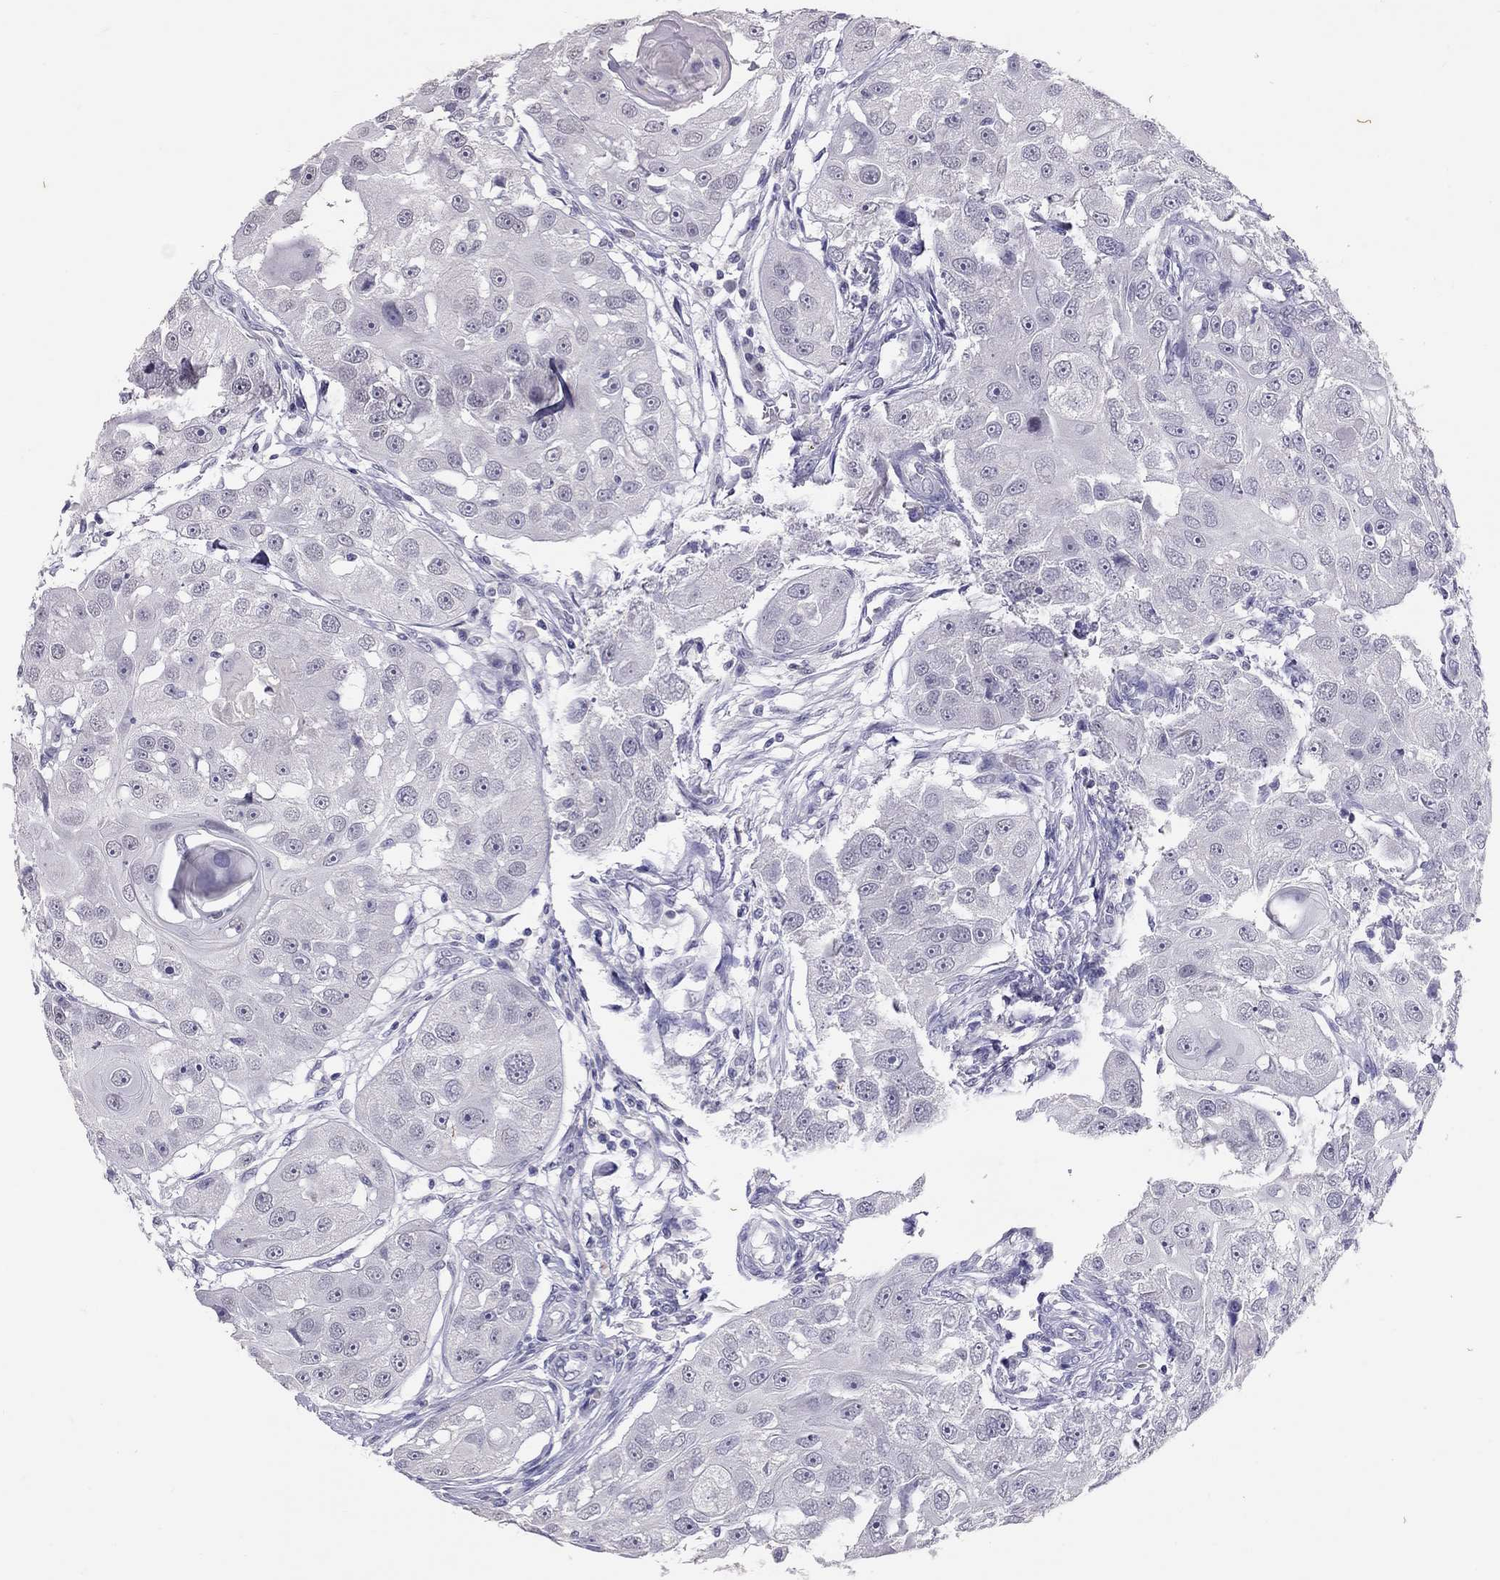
{"staining": {"intensity": "negative", "quantity": "none", "location": "none"}, "tissue": "head and neck cancer", "cell_type": "Tumor cells", "image_type": "cancer", "snomed": [{"axis": "morphology", "description": "Squamous cell carcinoma, NOS"}, {"axis": "topography", "description": "Head-Neck"}], "caption": "Squamous cell carcinoma (head and neck) stained for a protein using immunohistochemistry demonstrates no expression tumor cells.", "gene": "PSMB11", "patient": {"sex": "male", "age": 51}}